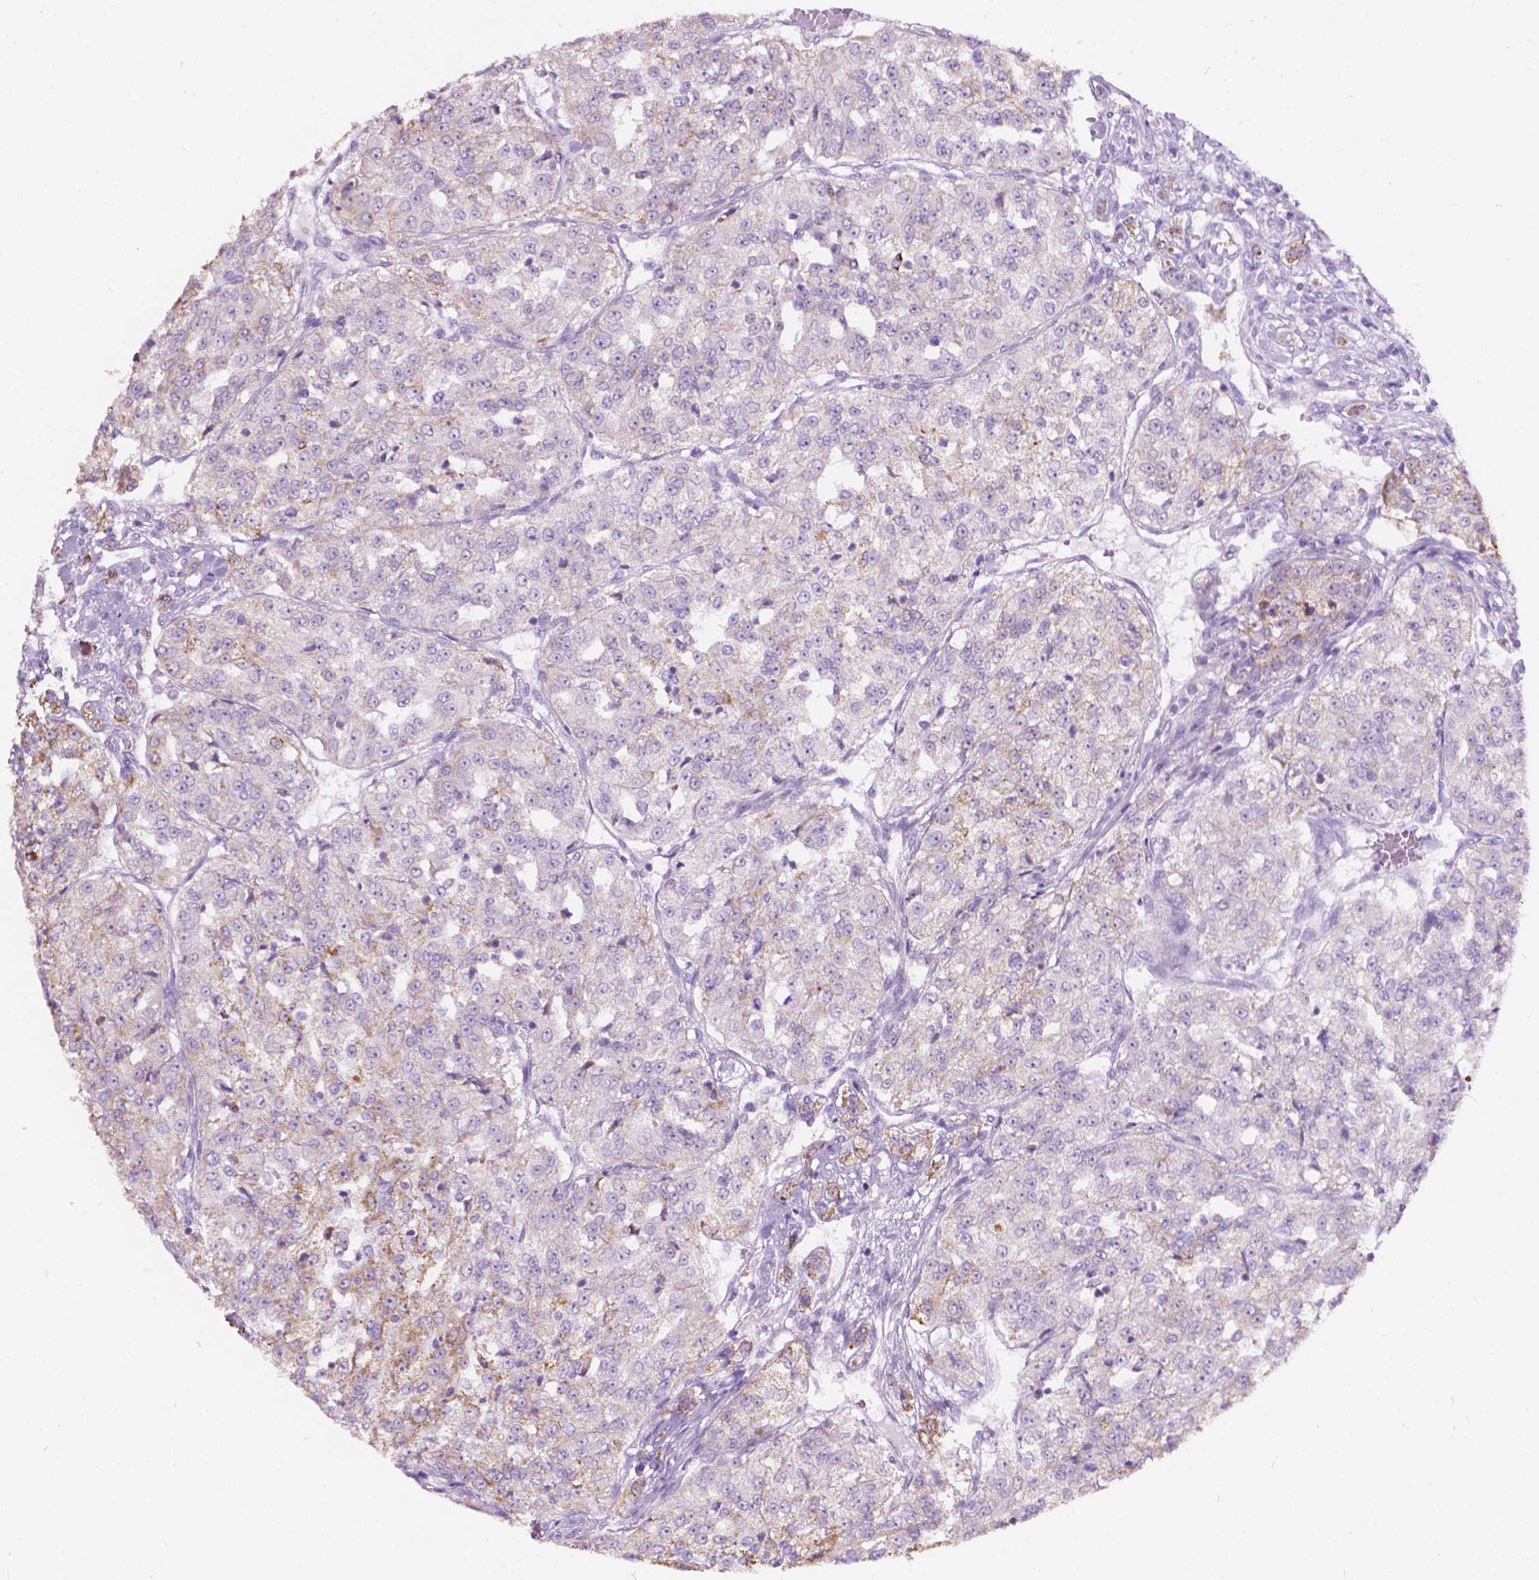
{"staining": {"intensity": "moderate", "quantity": "<25%", "location": "cytoplasmic/membranous"}, "tissue": "renal cancer", "cell_type": "Tumor cells", "image_type": "cancer", "snomed": [{"axis": "morphology", "description": "Adenocarcinoma, NOS"}, {"axis": "topography", "description": "Kidney"}], "caption": "Protein staining displays moderate cytoplasmic/membranous staining in approximately <25% of tumor cells in renal cancer (adenocarcinoma).", "gene": "NOS1AP", "patient": {"sex": "female", "age": 63}}